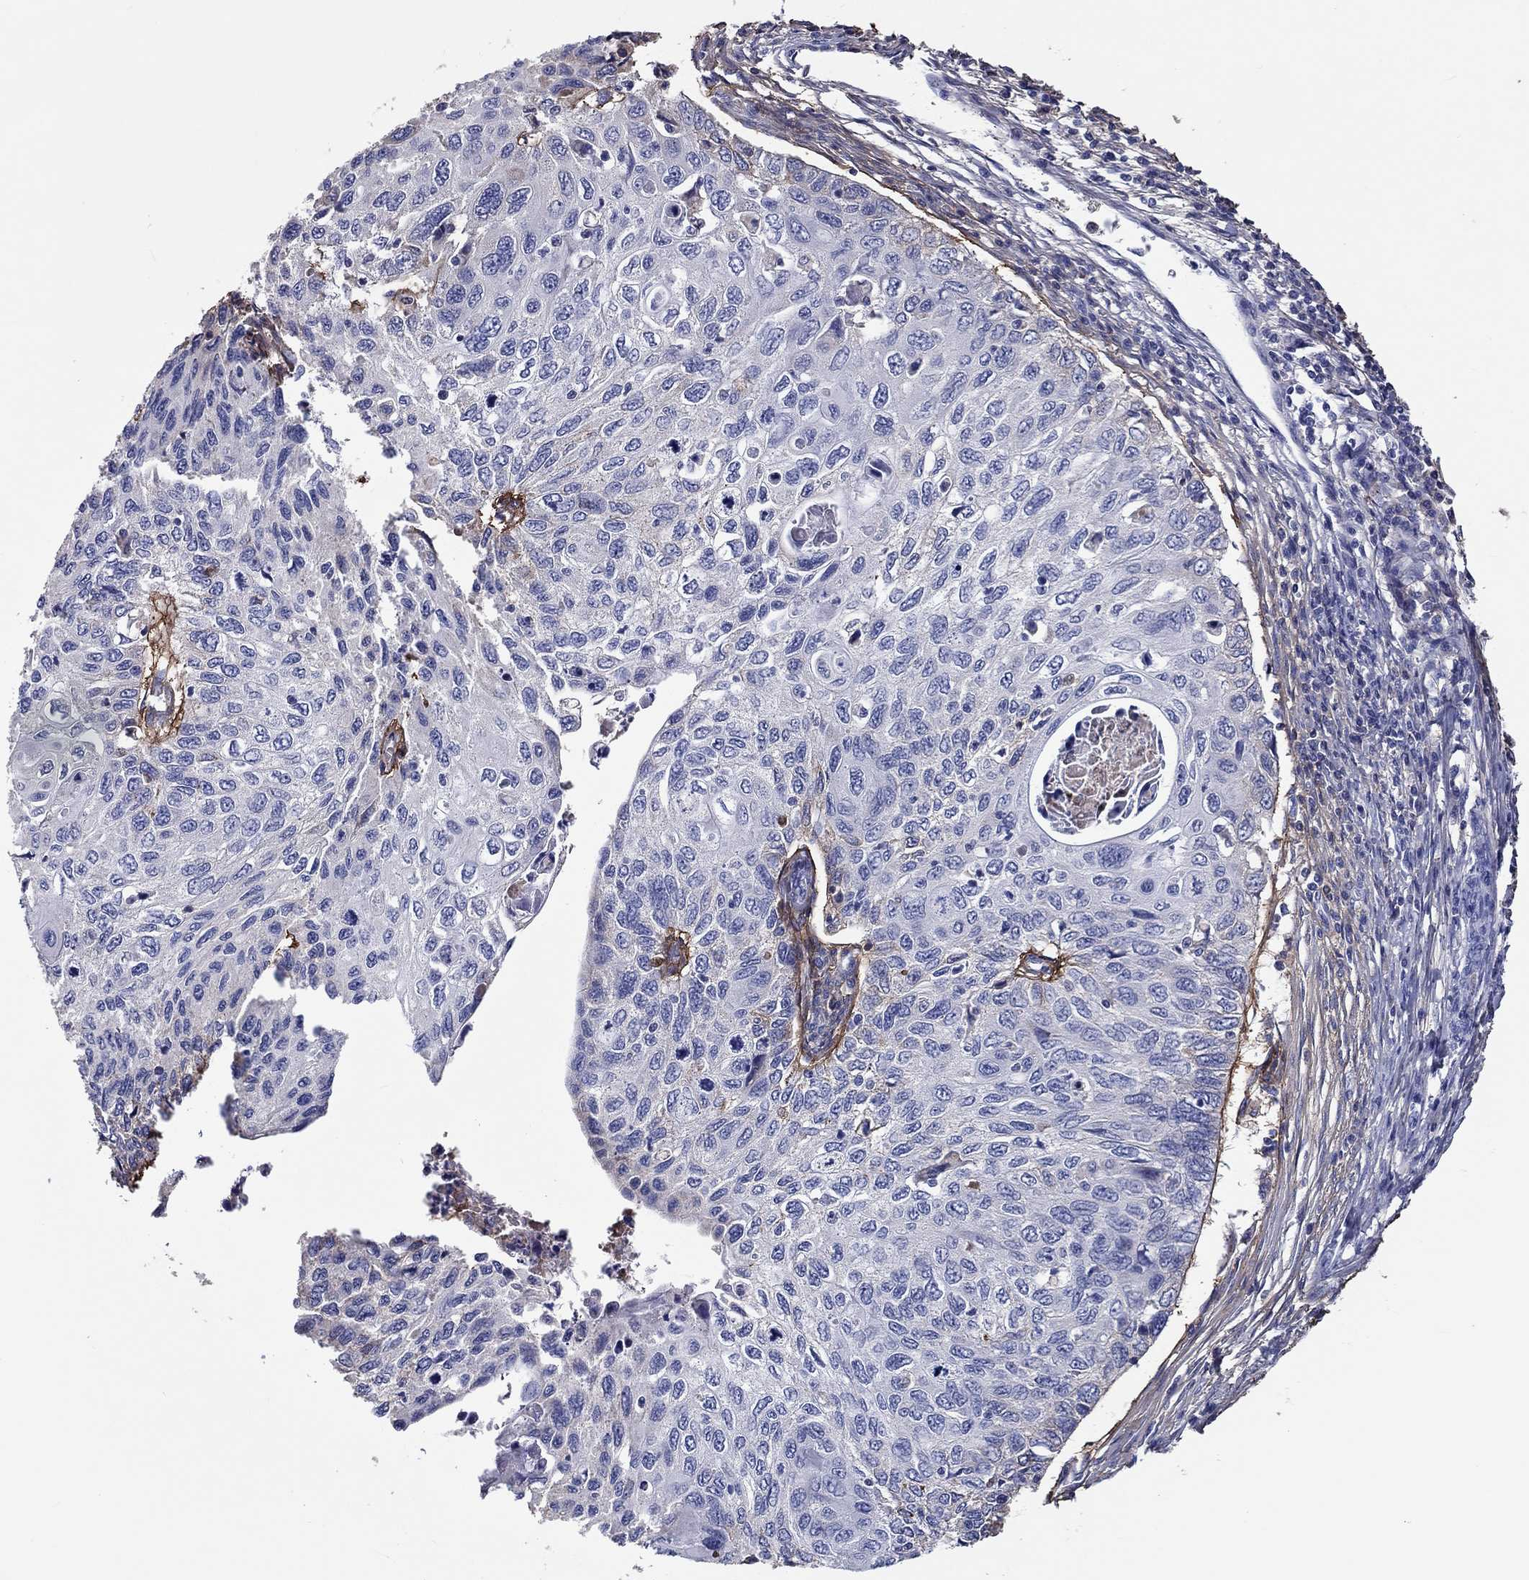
{"staining": {"intensity": "negative", "quantity": "none", "location": "none"}, "tissue": "cervical cancer", "cell_type": "Tumor cells", "image_type": "cancer", "snomed": [{"axis": "morphology", "description": "Squamous cell carcinoma, NOS"}, {"axis": "topography", "description": "Cervix"}], "caption": "Human cervical cancer (squamous cell carcinoma) stained for a protein using immunohistochemistry (IHC) demonstrates no positivity in tumor cells.", "gene": "TGFBI", "patient": {"sex": "female", "age": 70}}